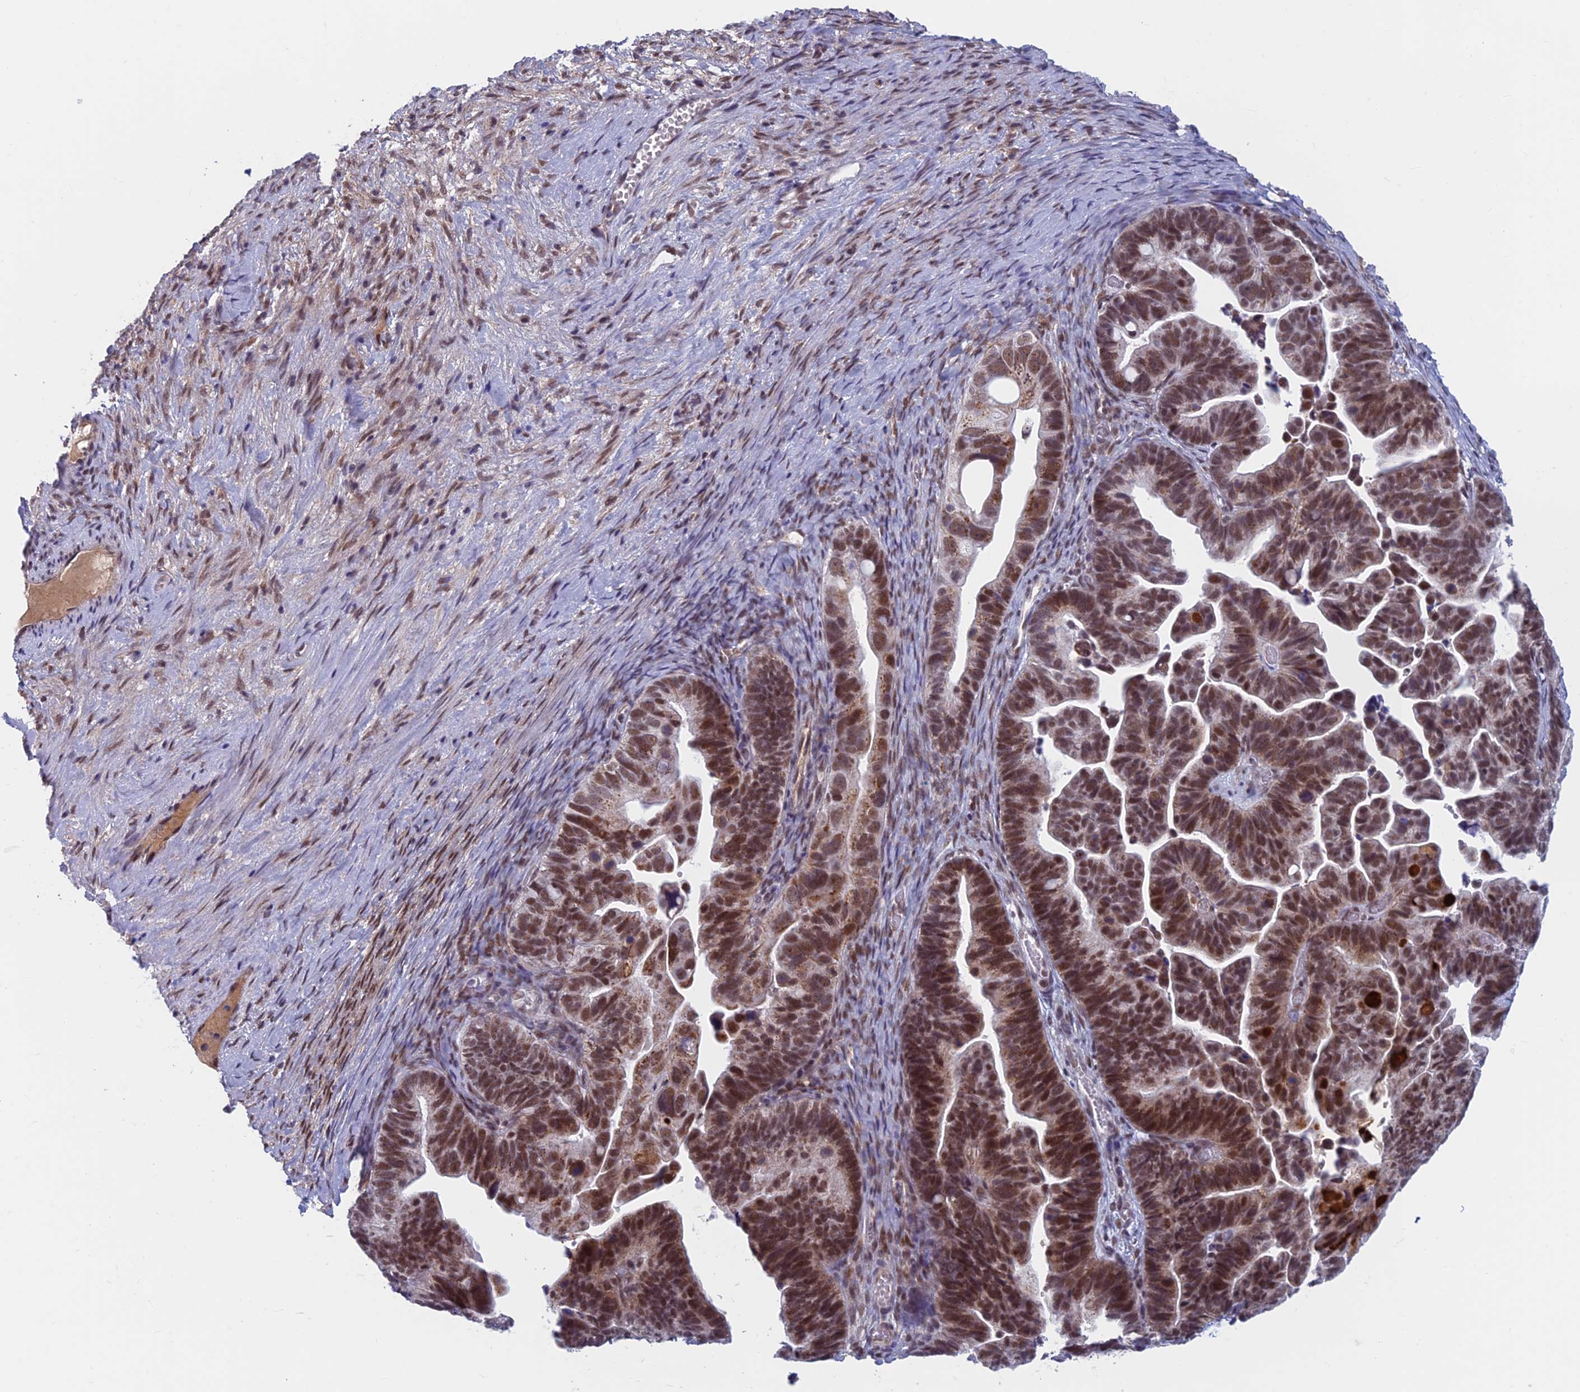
{"staining": {"intensity": "strong", "quantity": ">75%", "location": "cytoplasmic/membranous,nuclear"}, "tissue": "ovarian cancer", "cell_type": "Tumor cells", "image_type": "cancer", "snomed": [{"axis": "morphology", "description": "Cystadenocarcinoma, serous, NOS"}, {"axis": "topography", "description": "Ovary"}], "caption": "Protein expression analysis of ovarian cancer (serous cystadenocarcinoma) exhibits strong cytoplasmic/membranous and nuclear expression in about >75% of tumor cells.", "gene": "ASH2L", "patient": {"sex": "female", "age": 56}}